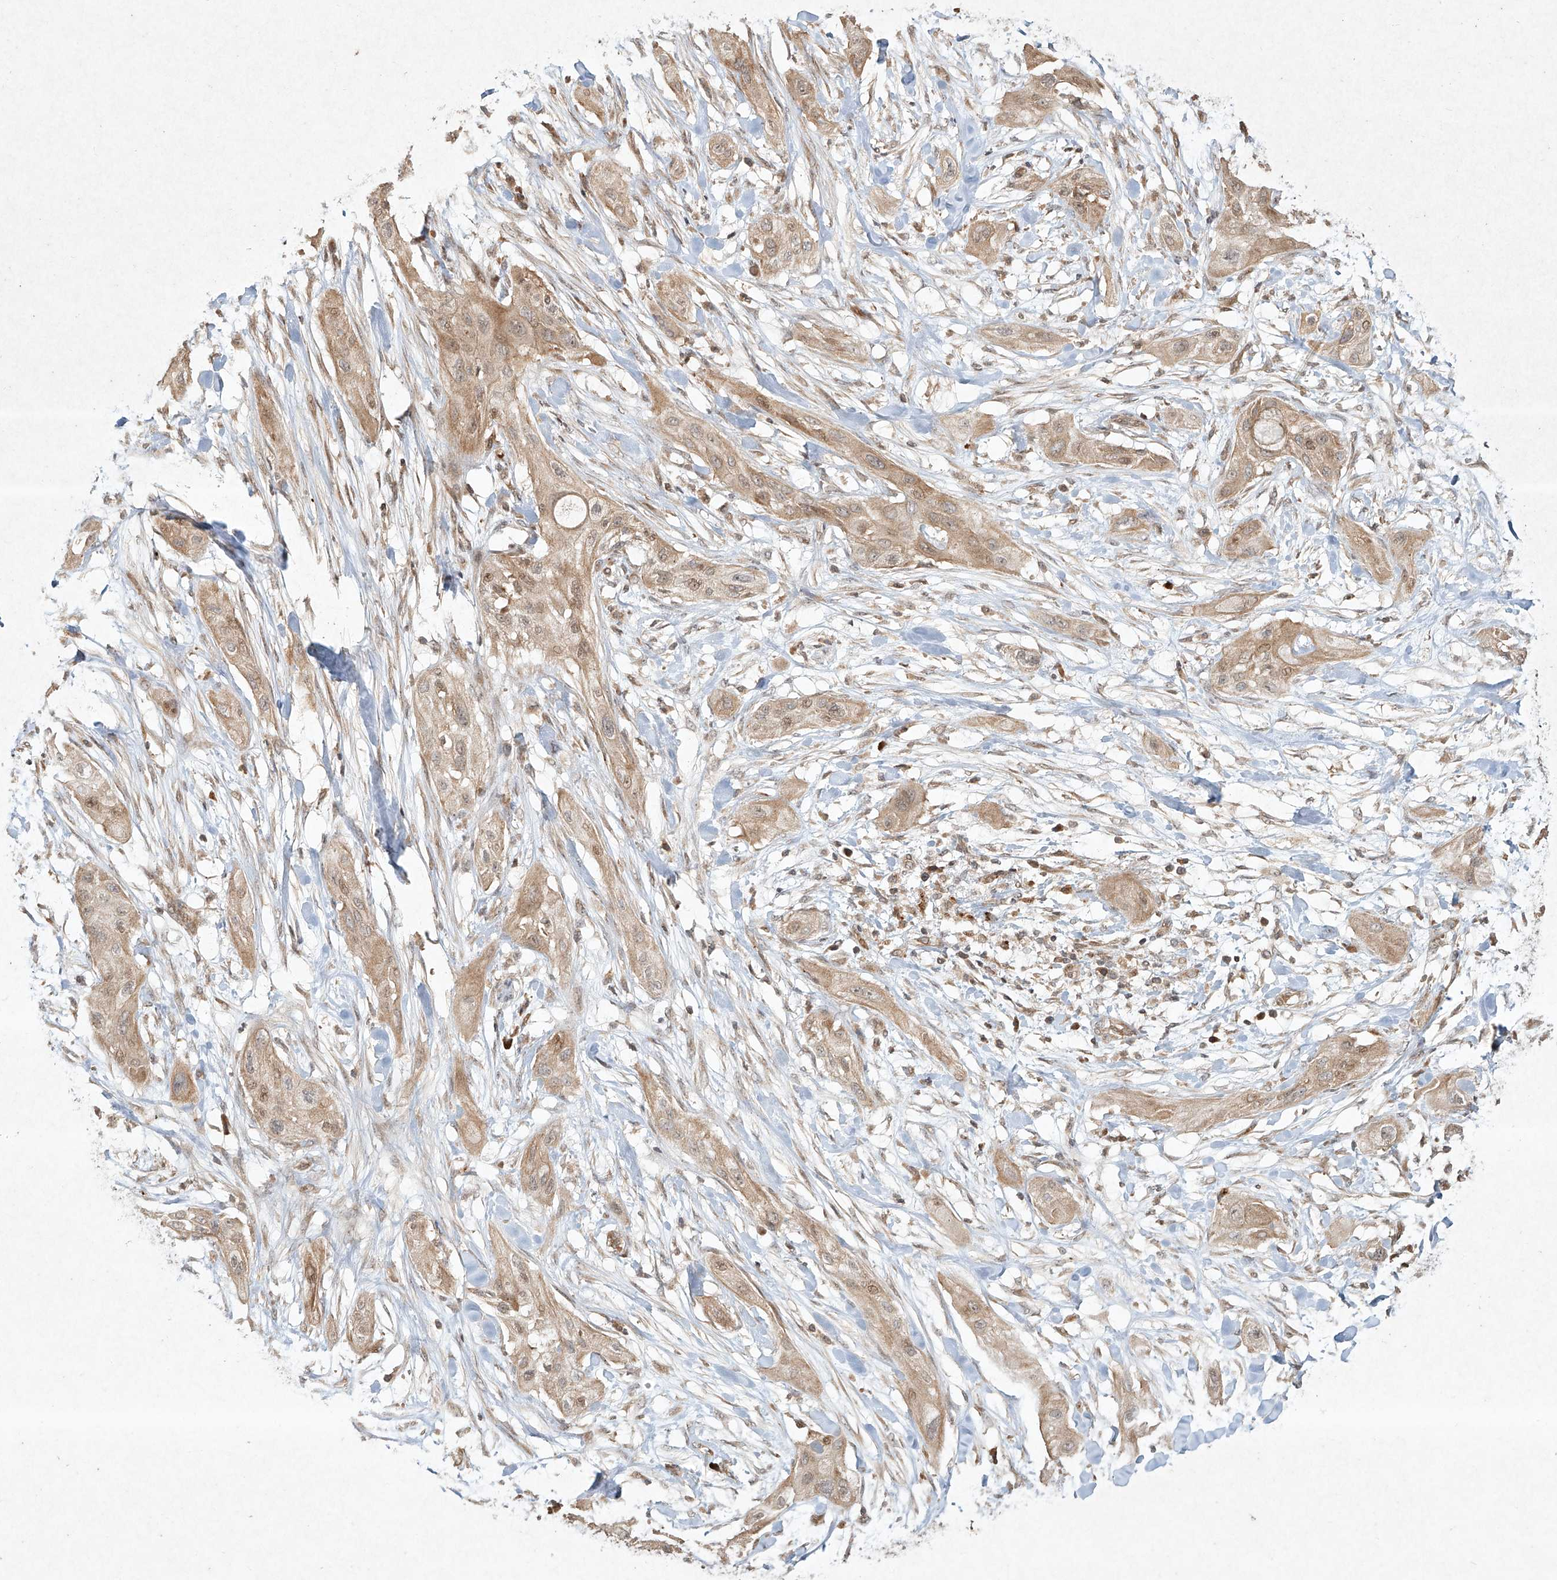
{"staining": {"intensity": "moderate", "quantity": ">75%", "location": "cytoplasmic/membranous"}, "tissue": "lung cancer", "cell_type": "Tumor cells", "image_type": "cancer", "snomed": [{"axis": "morphology", "description": "Squamous cell carcinoma, NOS"}, {"axis": "topography", "description": "Lung"}], "caption": "Immunohistochemistry (DAB (3,3'-diaminobenzidine)) staining of human lung squamous cell carcinoma shows moderate cytoplasmic/membranous protein positivity in about >75% of tumor cells.", "gene": "CYYR1", "patient": {"sex": "female", "age": 47}}